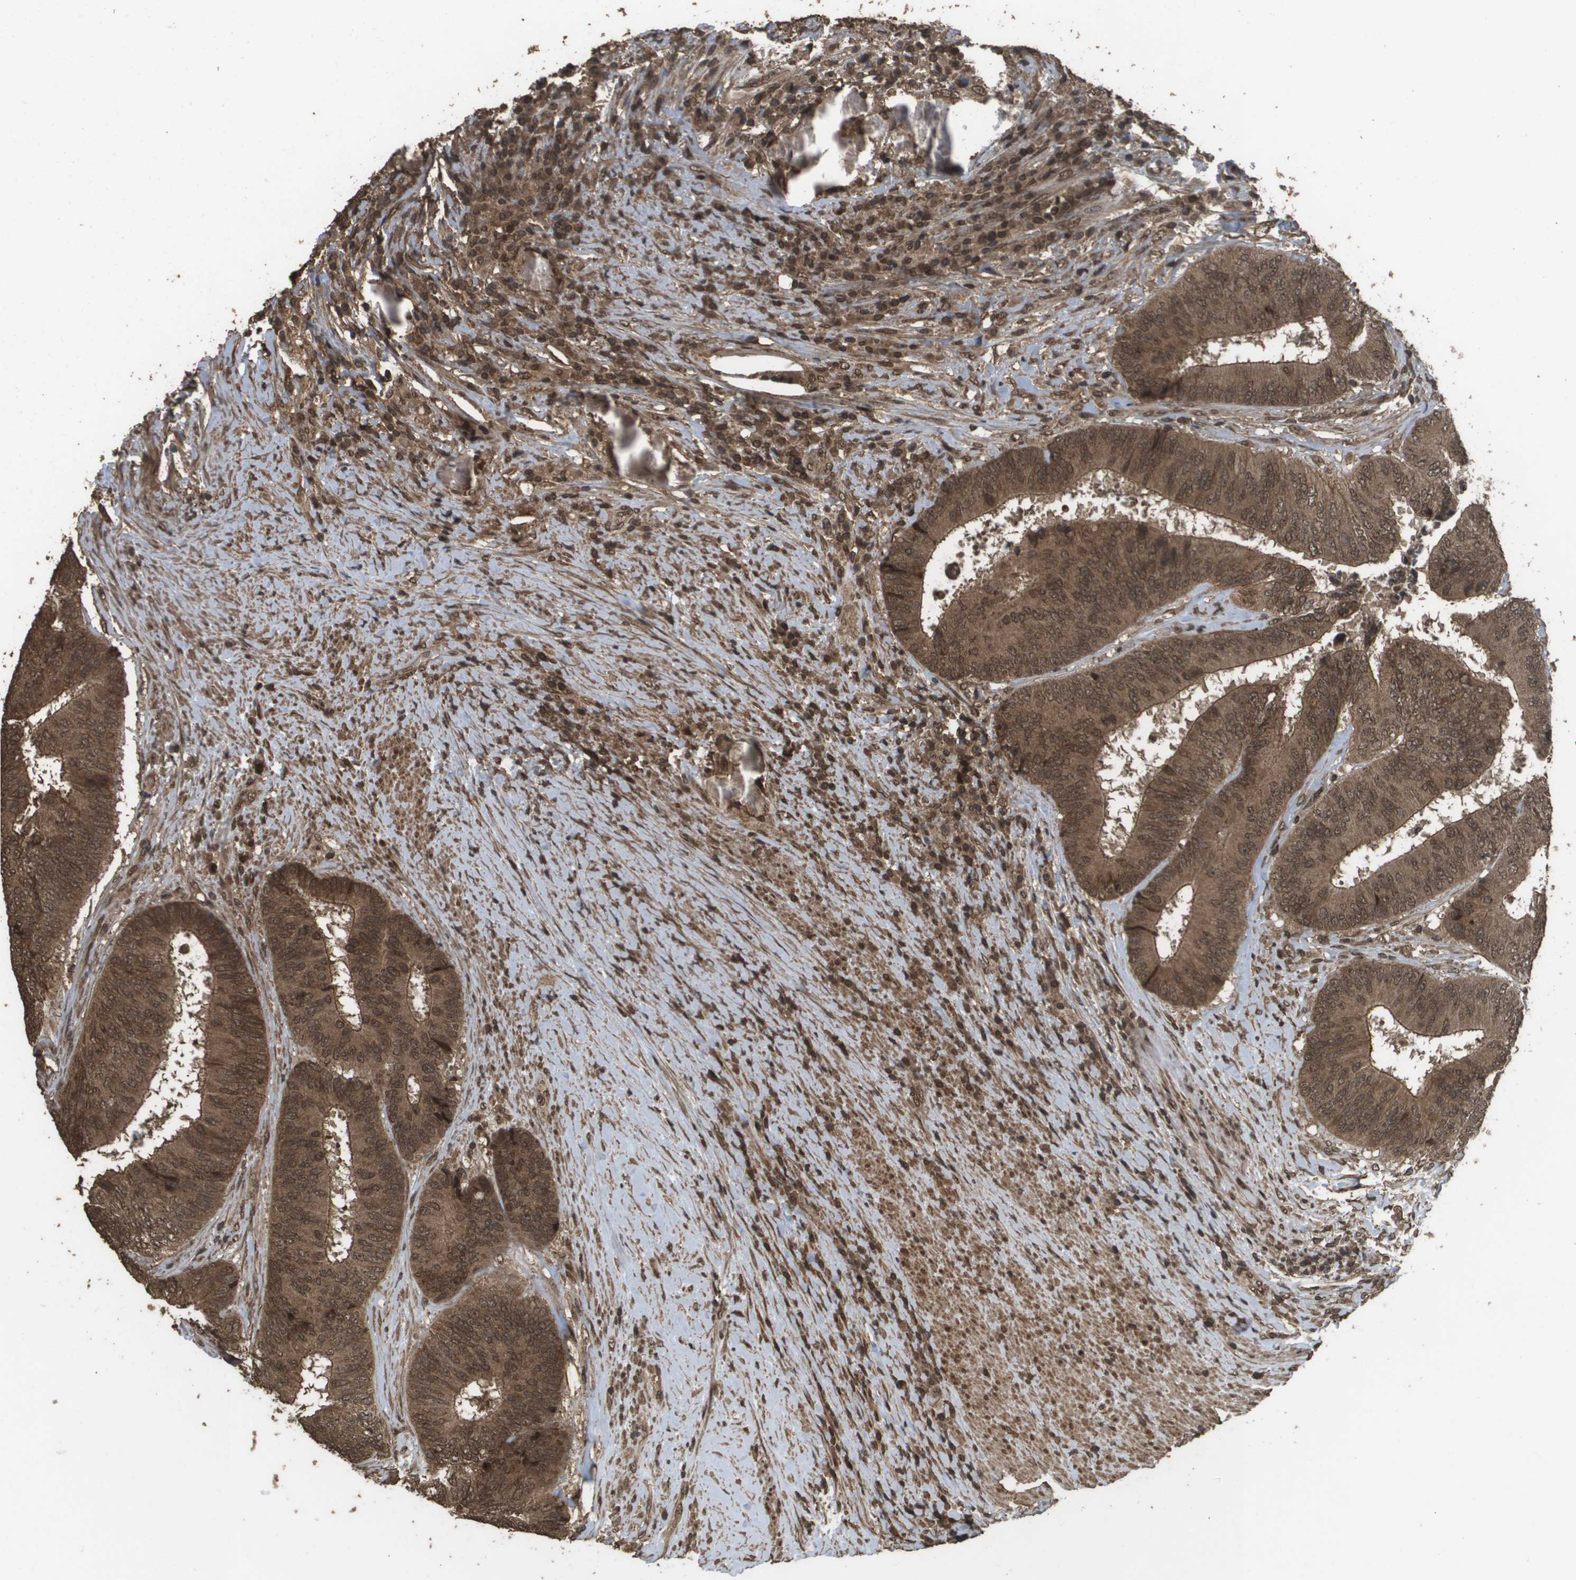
{"staining": {"intensity": "moderate", "quantity": ">75%", "location": "cytoplasmic/membranous,nuclear"}, "tissue": "colorectal cancer", "cell_type": "Tumor cells", "image_type": "cancer", "snomed": [{"axis": "morphology", "description": "Adenocarcinoma, NOS"}, {"axis": "topography", "description": "Rectum"}], "caption": "Protein staining displays moderate cytoplasmic/membranous and nuclear staining in approximately >75% of tumor cells in colorectal cancer.", "gene": "AXIN2", "patient": {"sex": "male", "age": 72}}